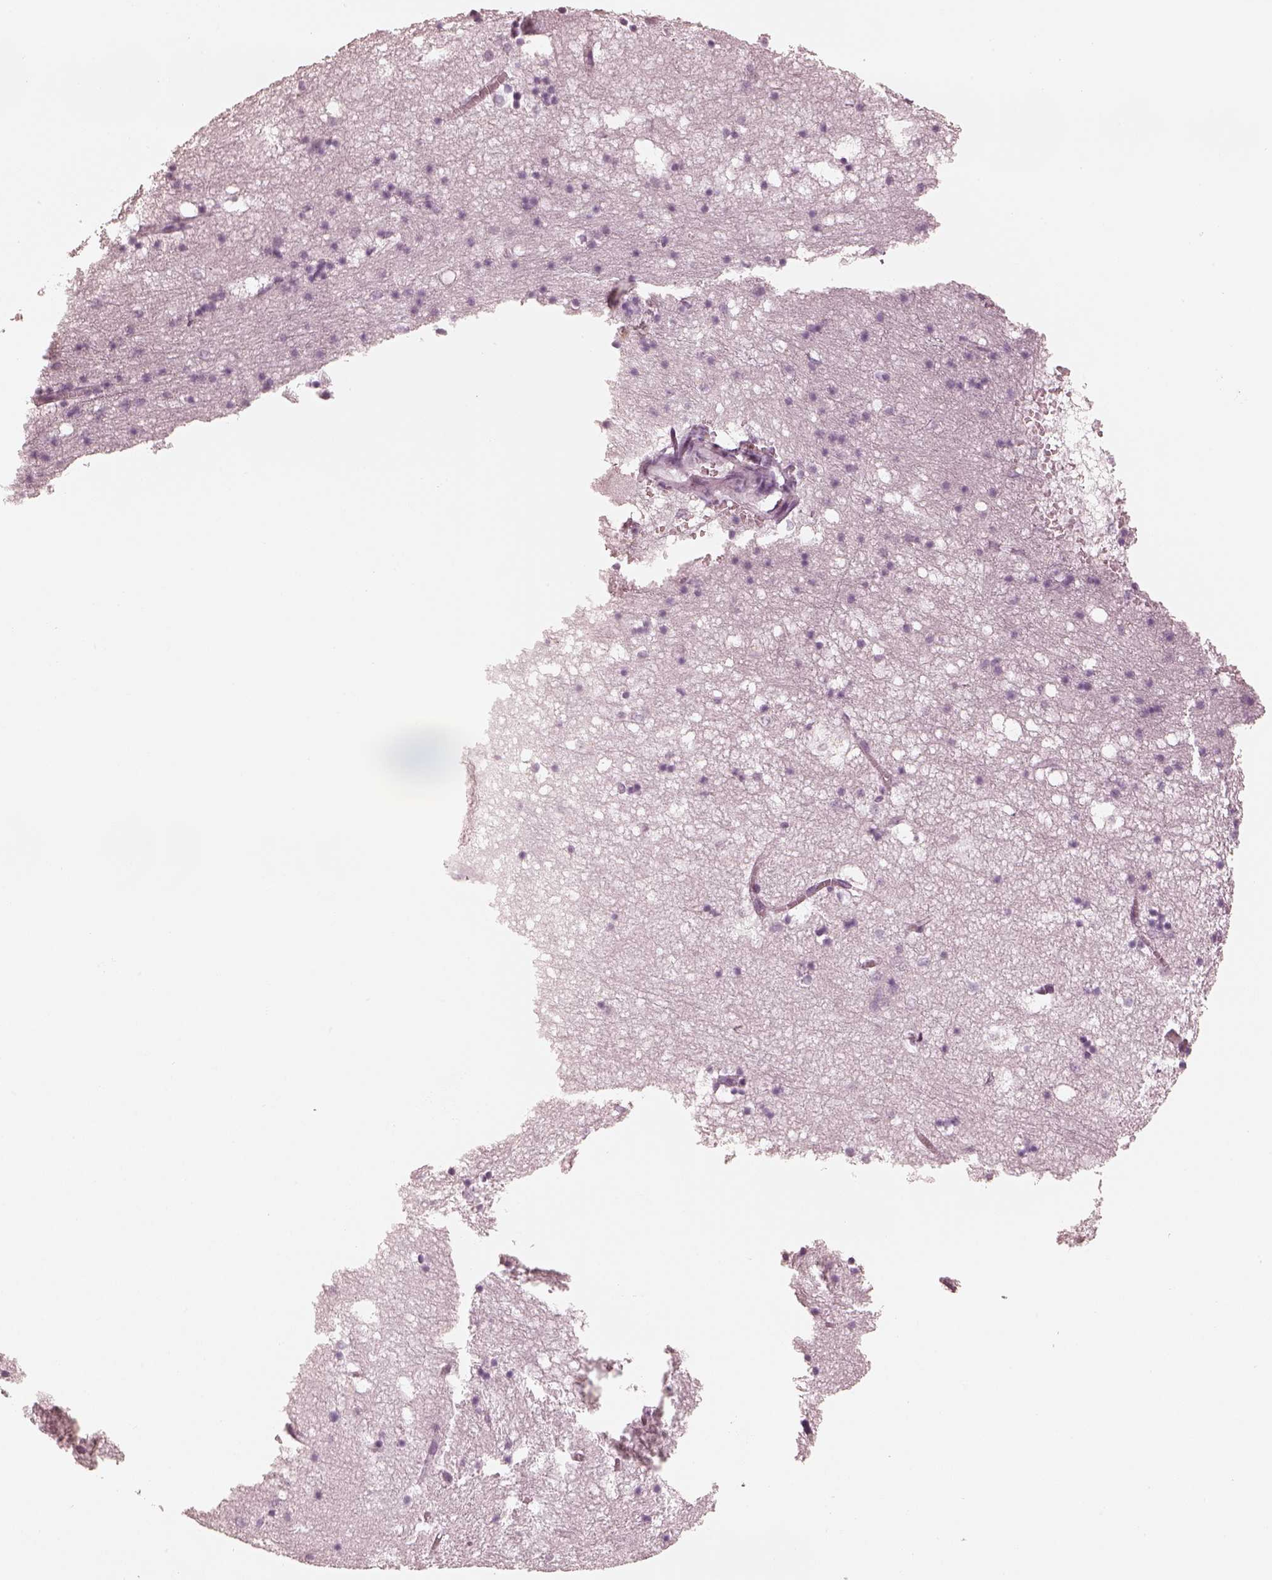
{"staining": {"intensity": "negative", "quantity": "none", "location": "none"}, "tissue": "hippocampus", "cell_type": "Glial cells", "image_type": "normal", "snomed": [{"axis": "morphology", "description": "Normal tissue, NOS"}, {"axis": "topography", "description": "Hippocampus"}], "caption": "DAB immunohistochemical staining of normal human hippocampus shows no significant staining in glial cells.", "gene": "CALR3", "patient": {"sex": "male", "age": 58}}